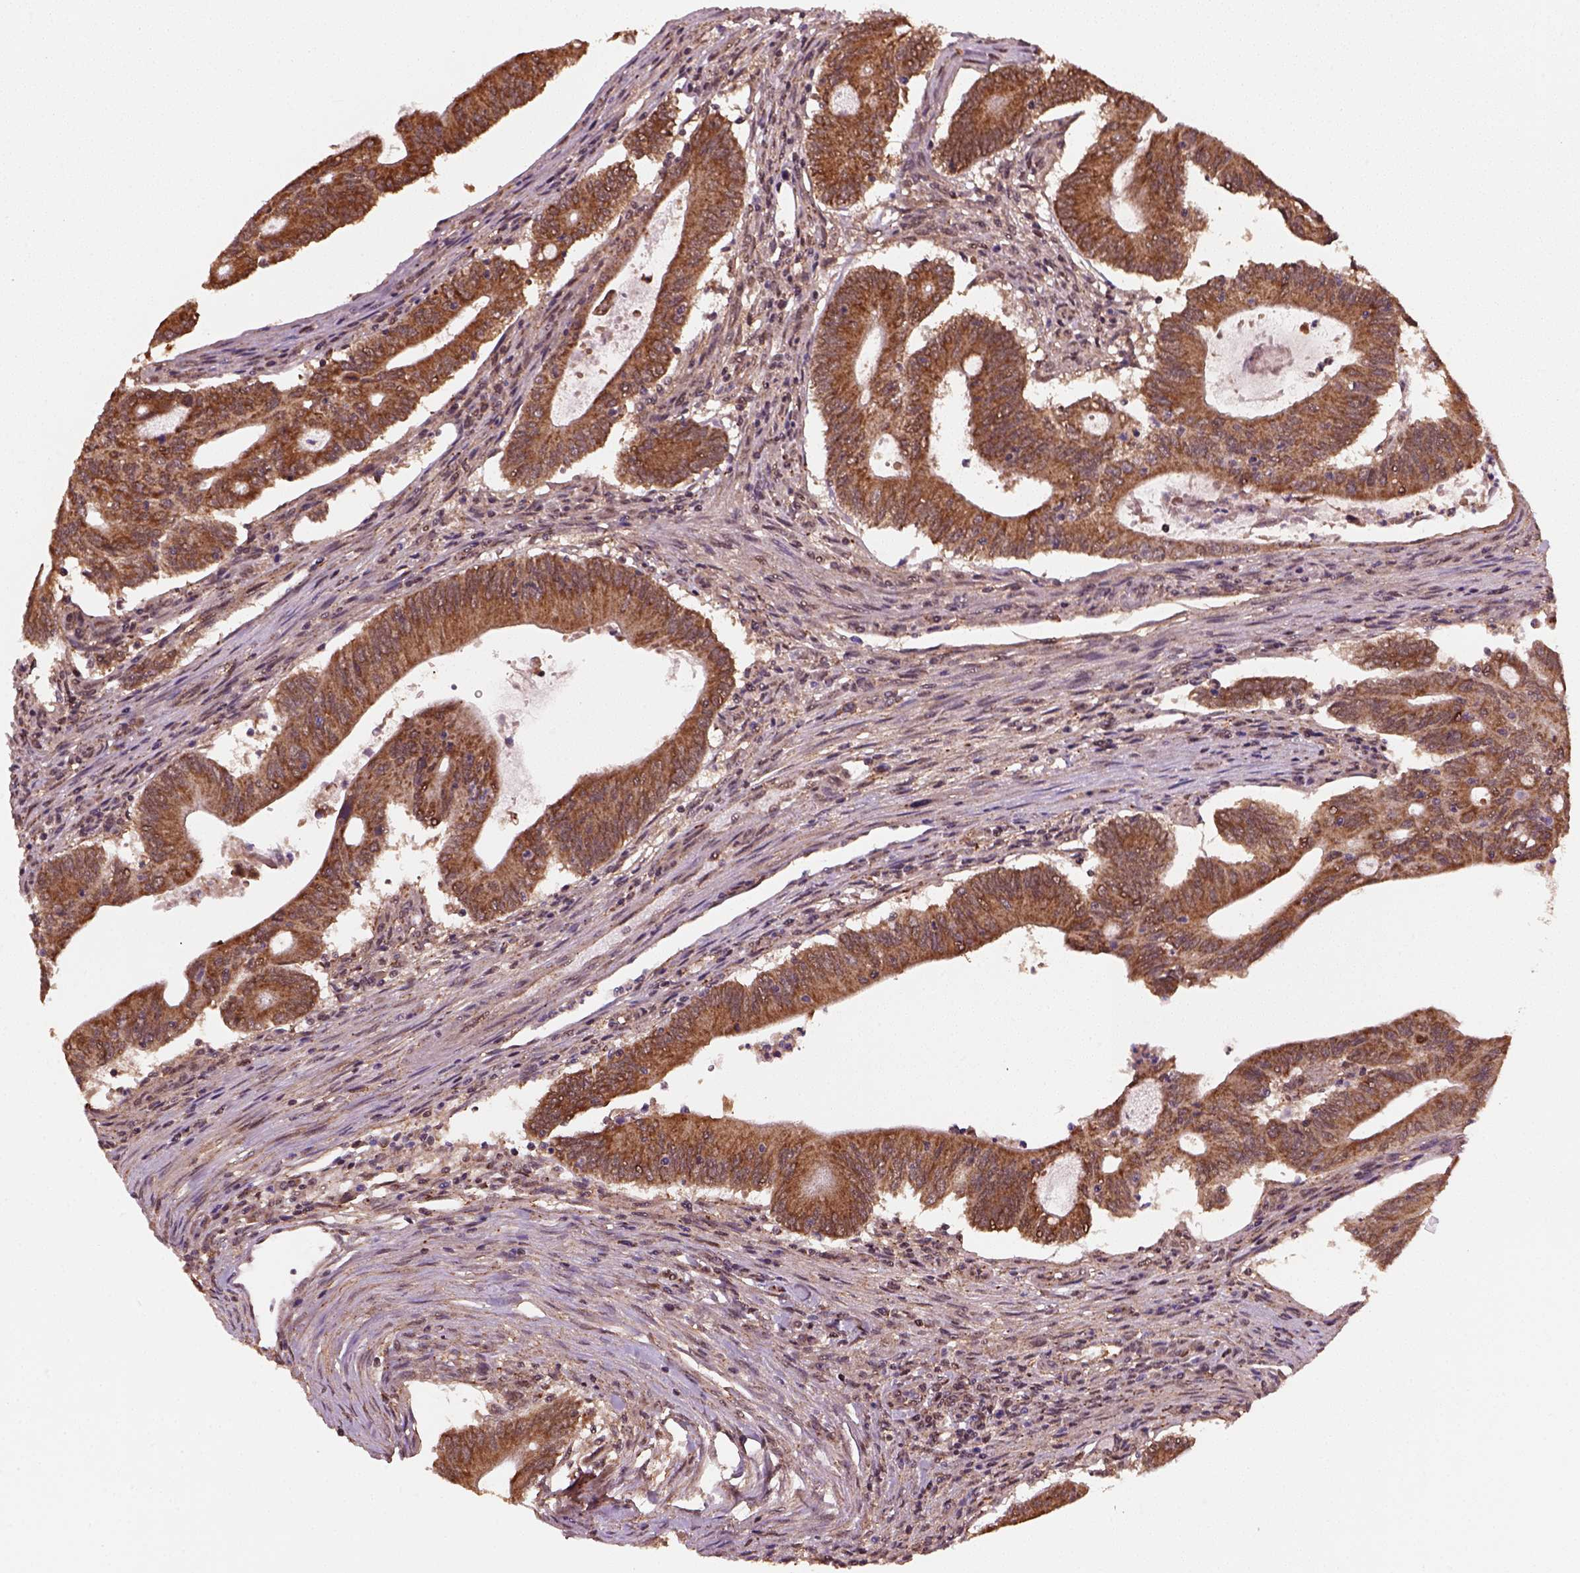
{"staining": {"intensity": "strong", "quantity": ">75%", "location": "cytoplasmic/membranous"}, "tissue": "colorectal cancer", "cell_type": "Tumor cells", "image_type": "cancer", "snomed": [{"axis": "morphology", "description": "Adenocarcinoma, NOS"}, {"axis": "topography", "description": "Colon"}], "caption": "A photomicrograph of colorectal adenocarcinoma stained for a protein reveals strong cytoplasmic/membranous brown staining in tumor cells.", "gene": "NUDT9", "patient": {"sex": "female", "age": 70}}